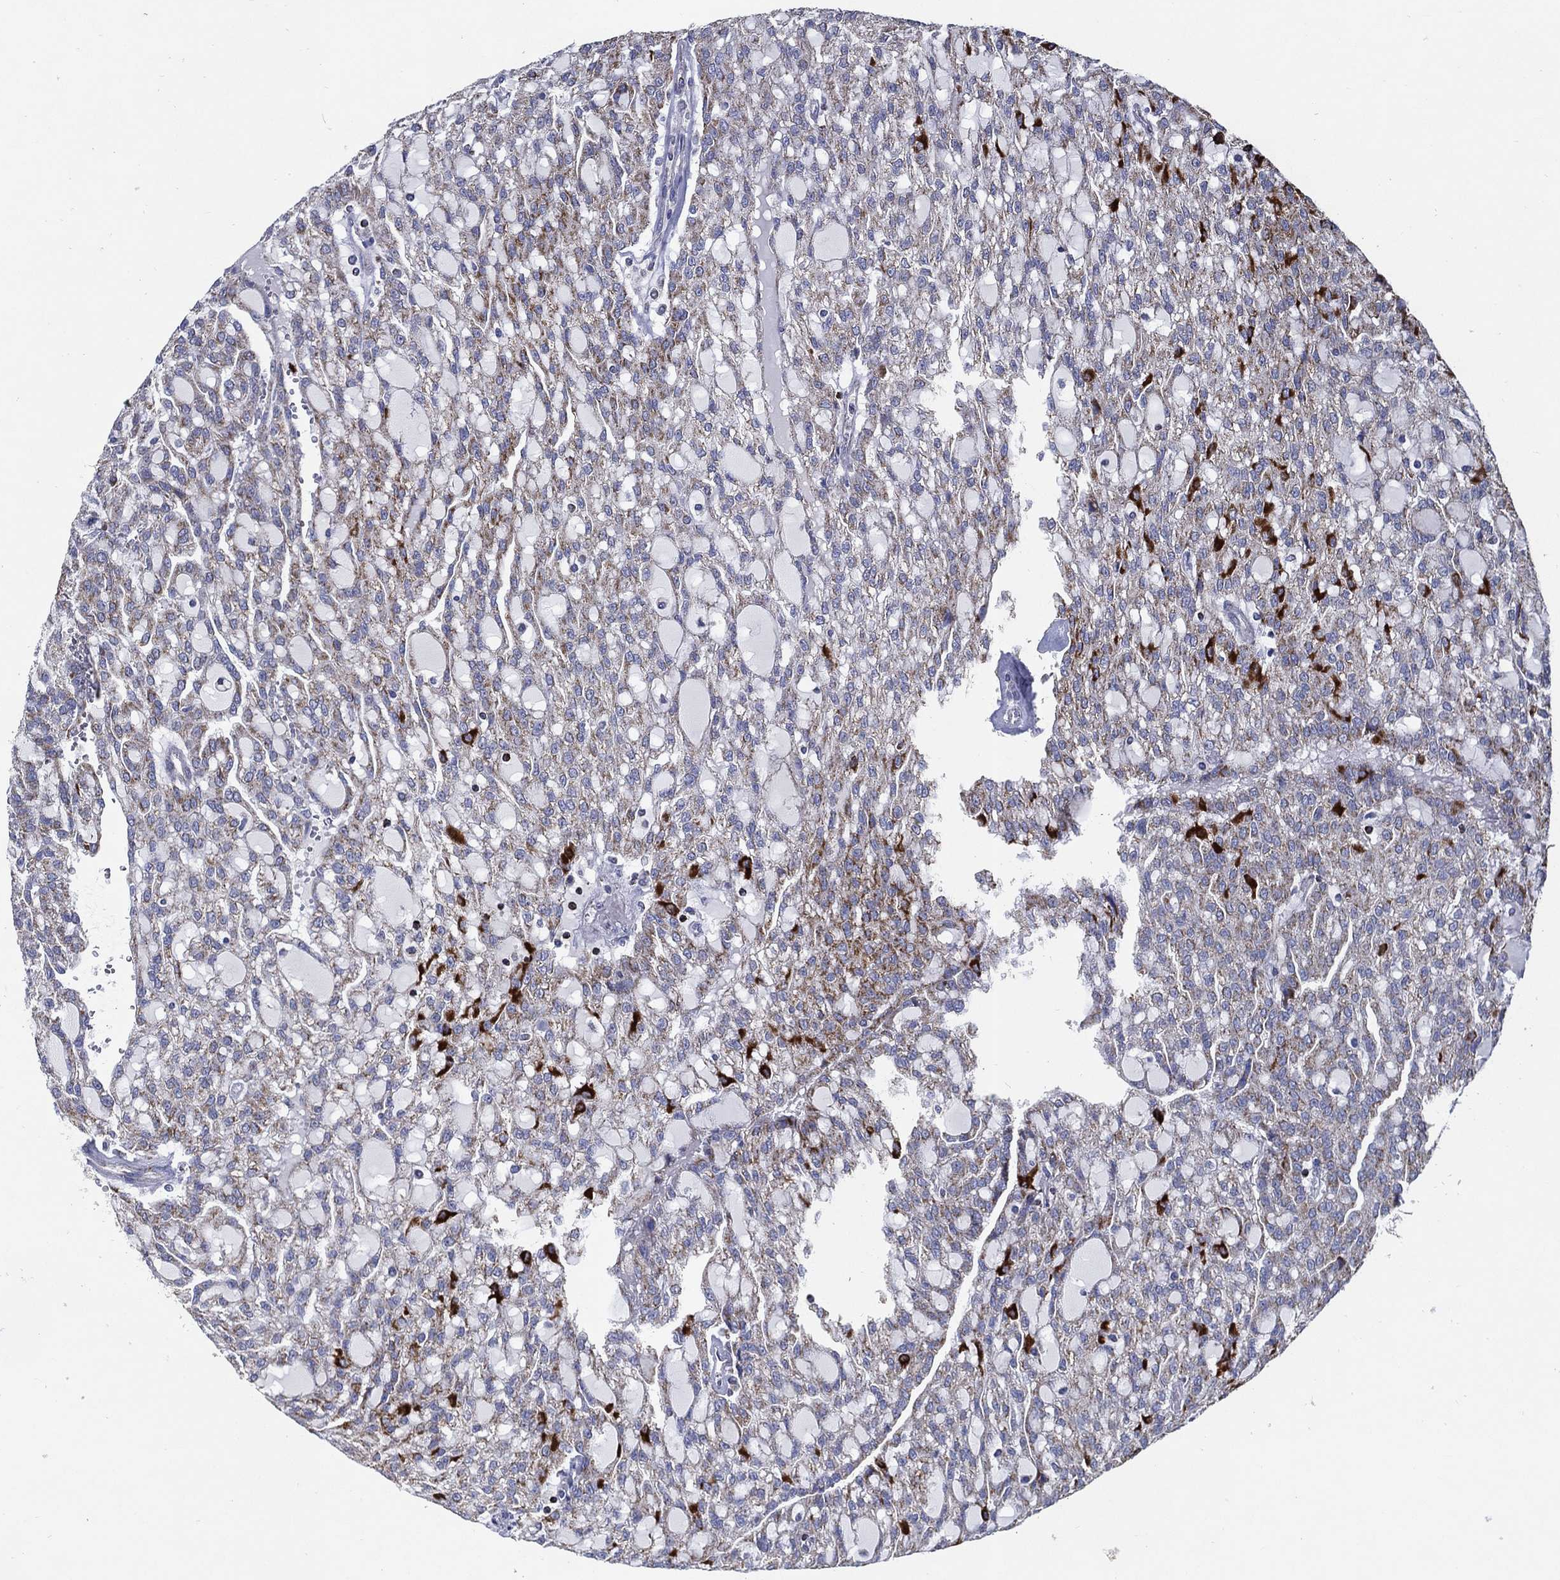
{"staining": {"intensity": "strong", "quantity": "<25%", "location": "cytoplasmic/membranous"}, "tissue": "renal cancer", "cell_type": "Tumor cells", "image_type": "cancer", "snomed": [{"axis": "morphology", "description": "Adenocarcinoma, NOS"}, {"axis": "topography", "description": "Kidney"}], "caption": "The histopathology image shows immunohistochemical staining of renal cancer. There is strong cytoplasmic/membranous positivity is identified in approximately <25% of tumor cells. (brown staining indicates protein expression, while blue staining denotes nuclei).", "gene": "SFXN1", "patient": {"sex": "male", "age": 63}}